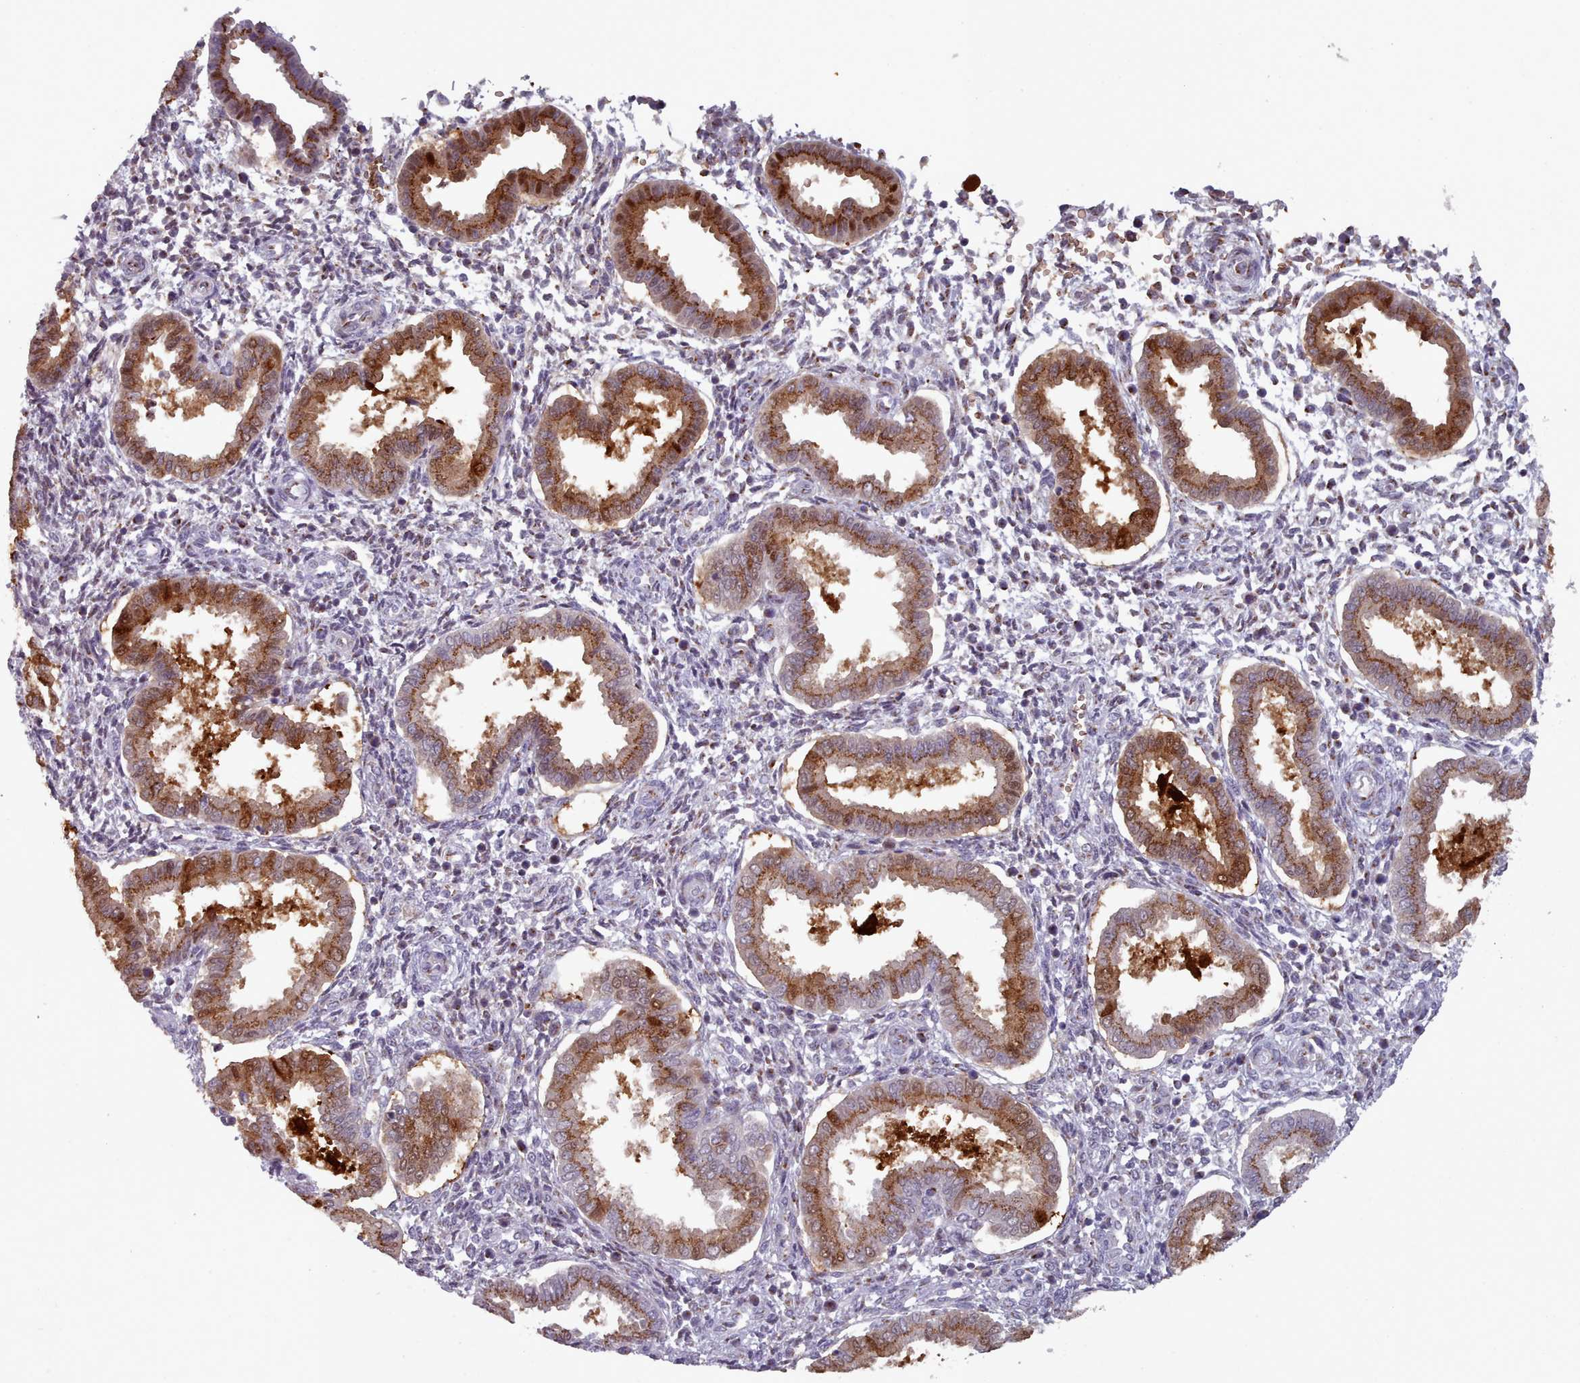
{"staining": {"intensity": "negative", "quantity": "none", "location": "none"}, "tissue": "endometrium", "cell_type": "Cells in endometrial stroma", "image_type": "normal", "snomed": [{"axis": "morphology", "description": "Normal tissue, NOS"}, {"axis": "topography", "description": "Endometrium"}], "caption": "Cells in endometrial stroma show no significant positivity in normal endometrium.", "gene": "MAN1B1", "patient": {"sex": "female", "age": 24}}